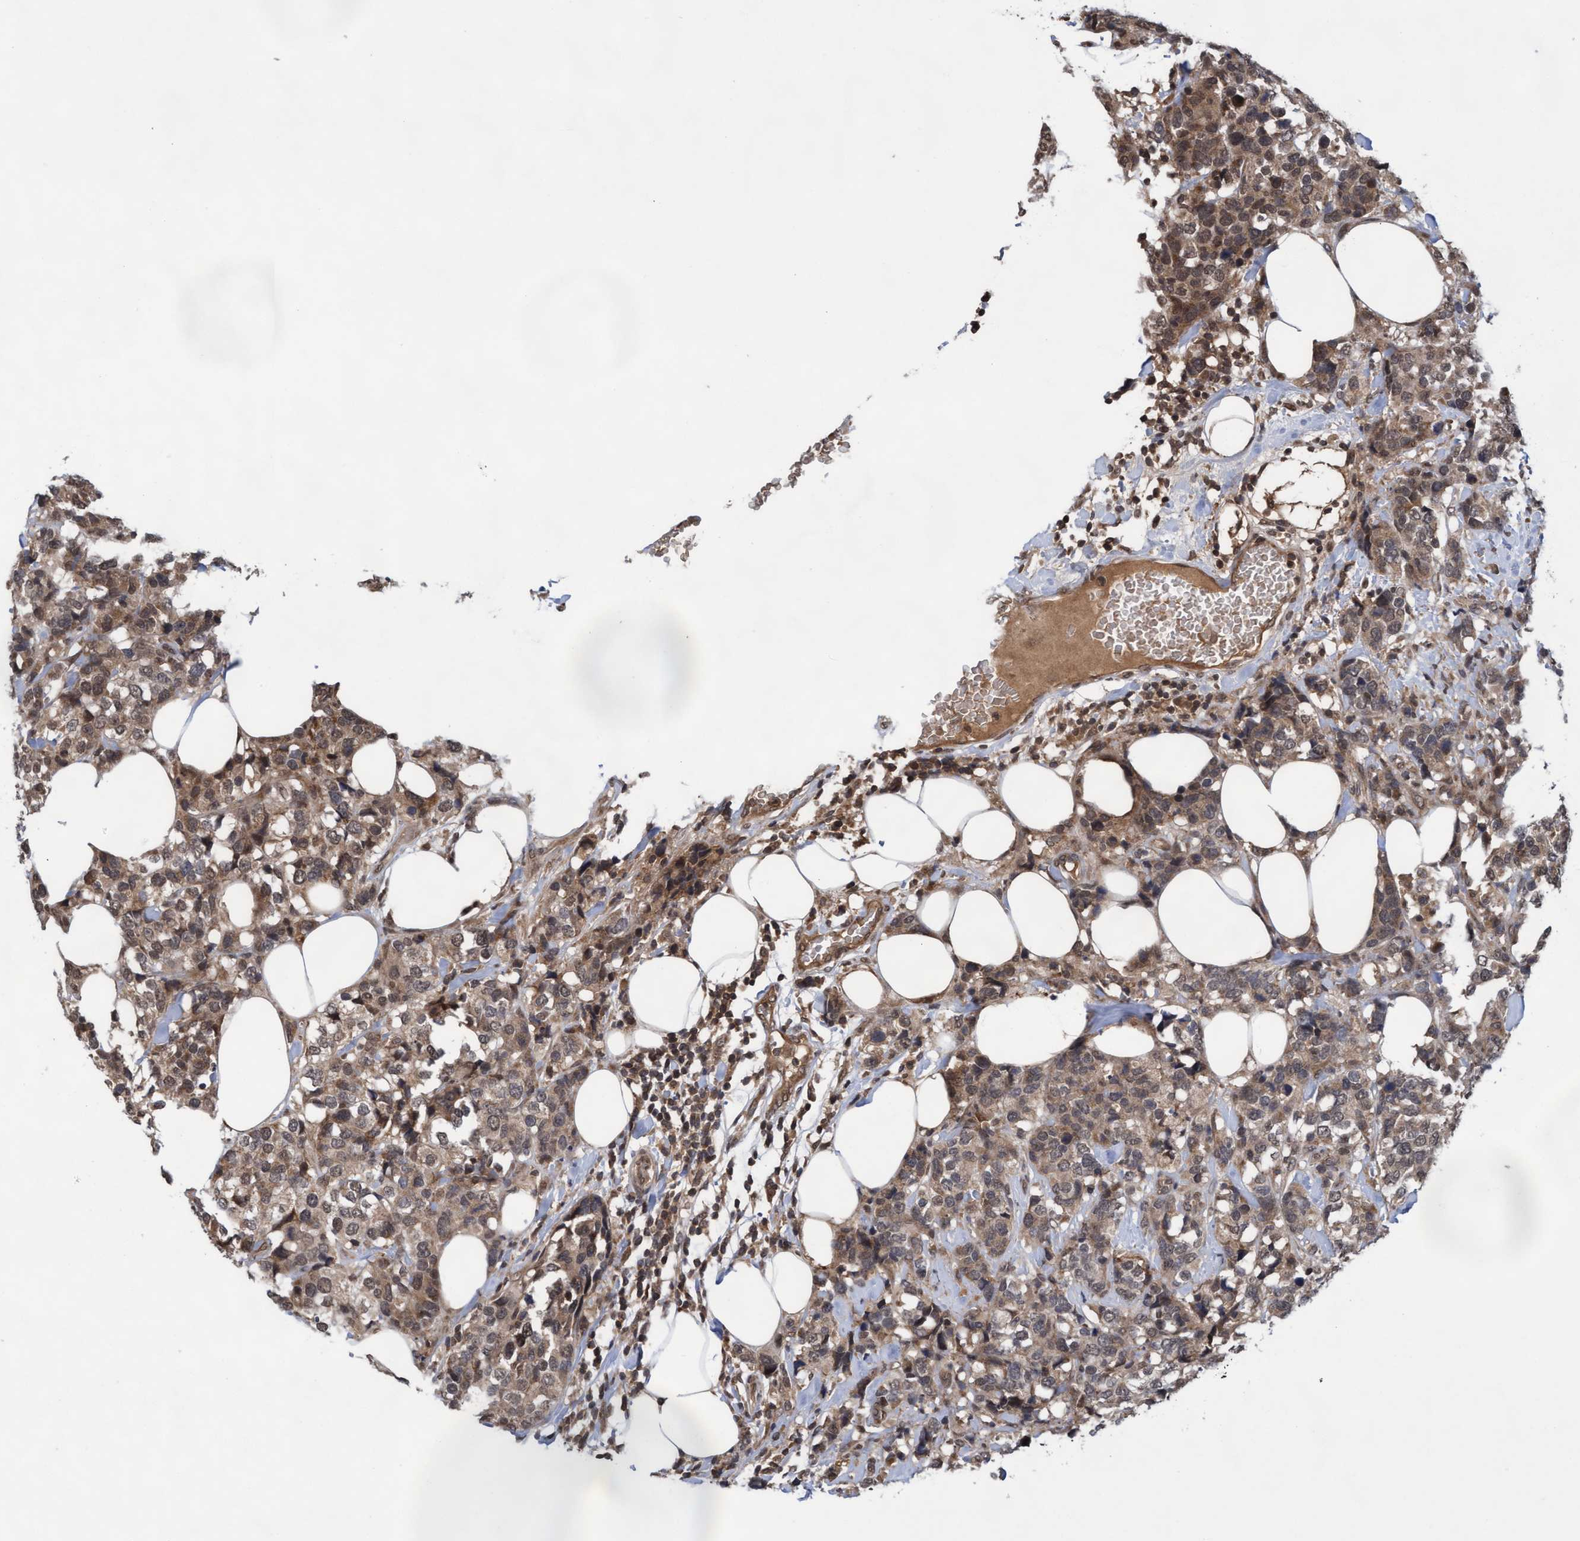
{"staining": {"intensity": "weak", "quantity": ">75%", "location": "cytoplasmic/membranous,nuclear"}, "tissue": "breast cancer", "cell_type": "Tumor cells", "image_type": "cancer", "snomed": [{"axis": "morphology", "description": "Lobular carcinoma"}, {"axis": "topography", "description": "Breast"}], "caption": "Breast cancer stained with immunohistochemistry (IHC) exhibits weak cytoplasmic/membranous and nuclear positivity in about >75% of tumor cells.", "gene": "WASF1", "patient": {"sex": "female", "age": 59}}